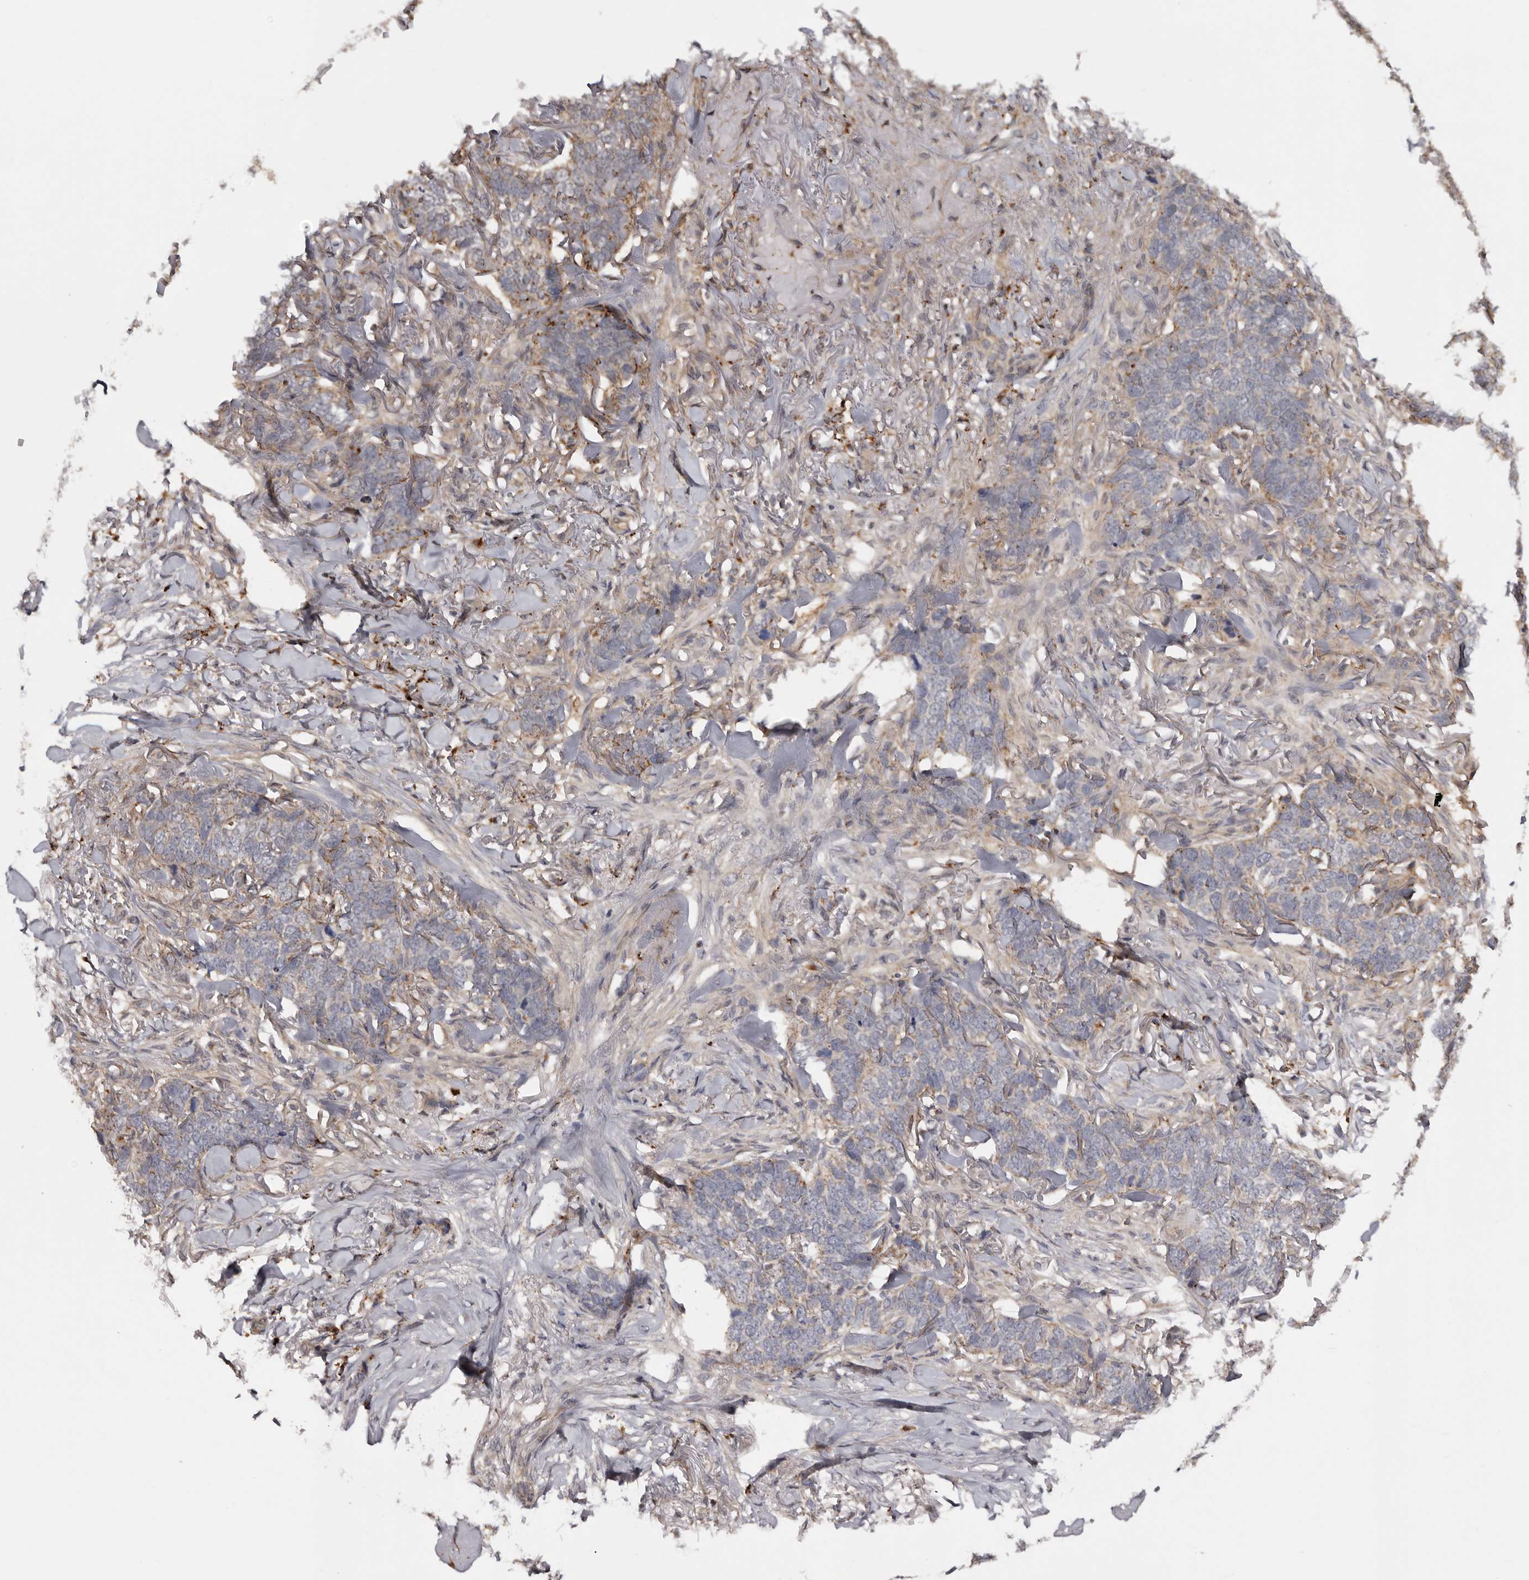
{"staining": {"intensity": "weak", "quantity": ">75%", "location": "cytoplasmic/membranous"}, "tissue": "skin cancer", "cell_type": "Tumor cells", "image_type": "cancer", "snomed": [{"axis": "morphology", "description": "Normal tissue, NOS"}, {"axis": "morphology", "description": "Basal cell carcinoma"}, {"axis": "topography", "description": "Skin"}], "caption": "A brown stain labels weak cytoplasmic/membranous expression of a protein in basal cell carcinoma (skin) tumor cells.", "gene": "DAP", "patient": {"sex": "male", "age": 77}}